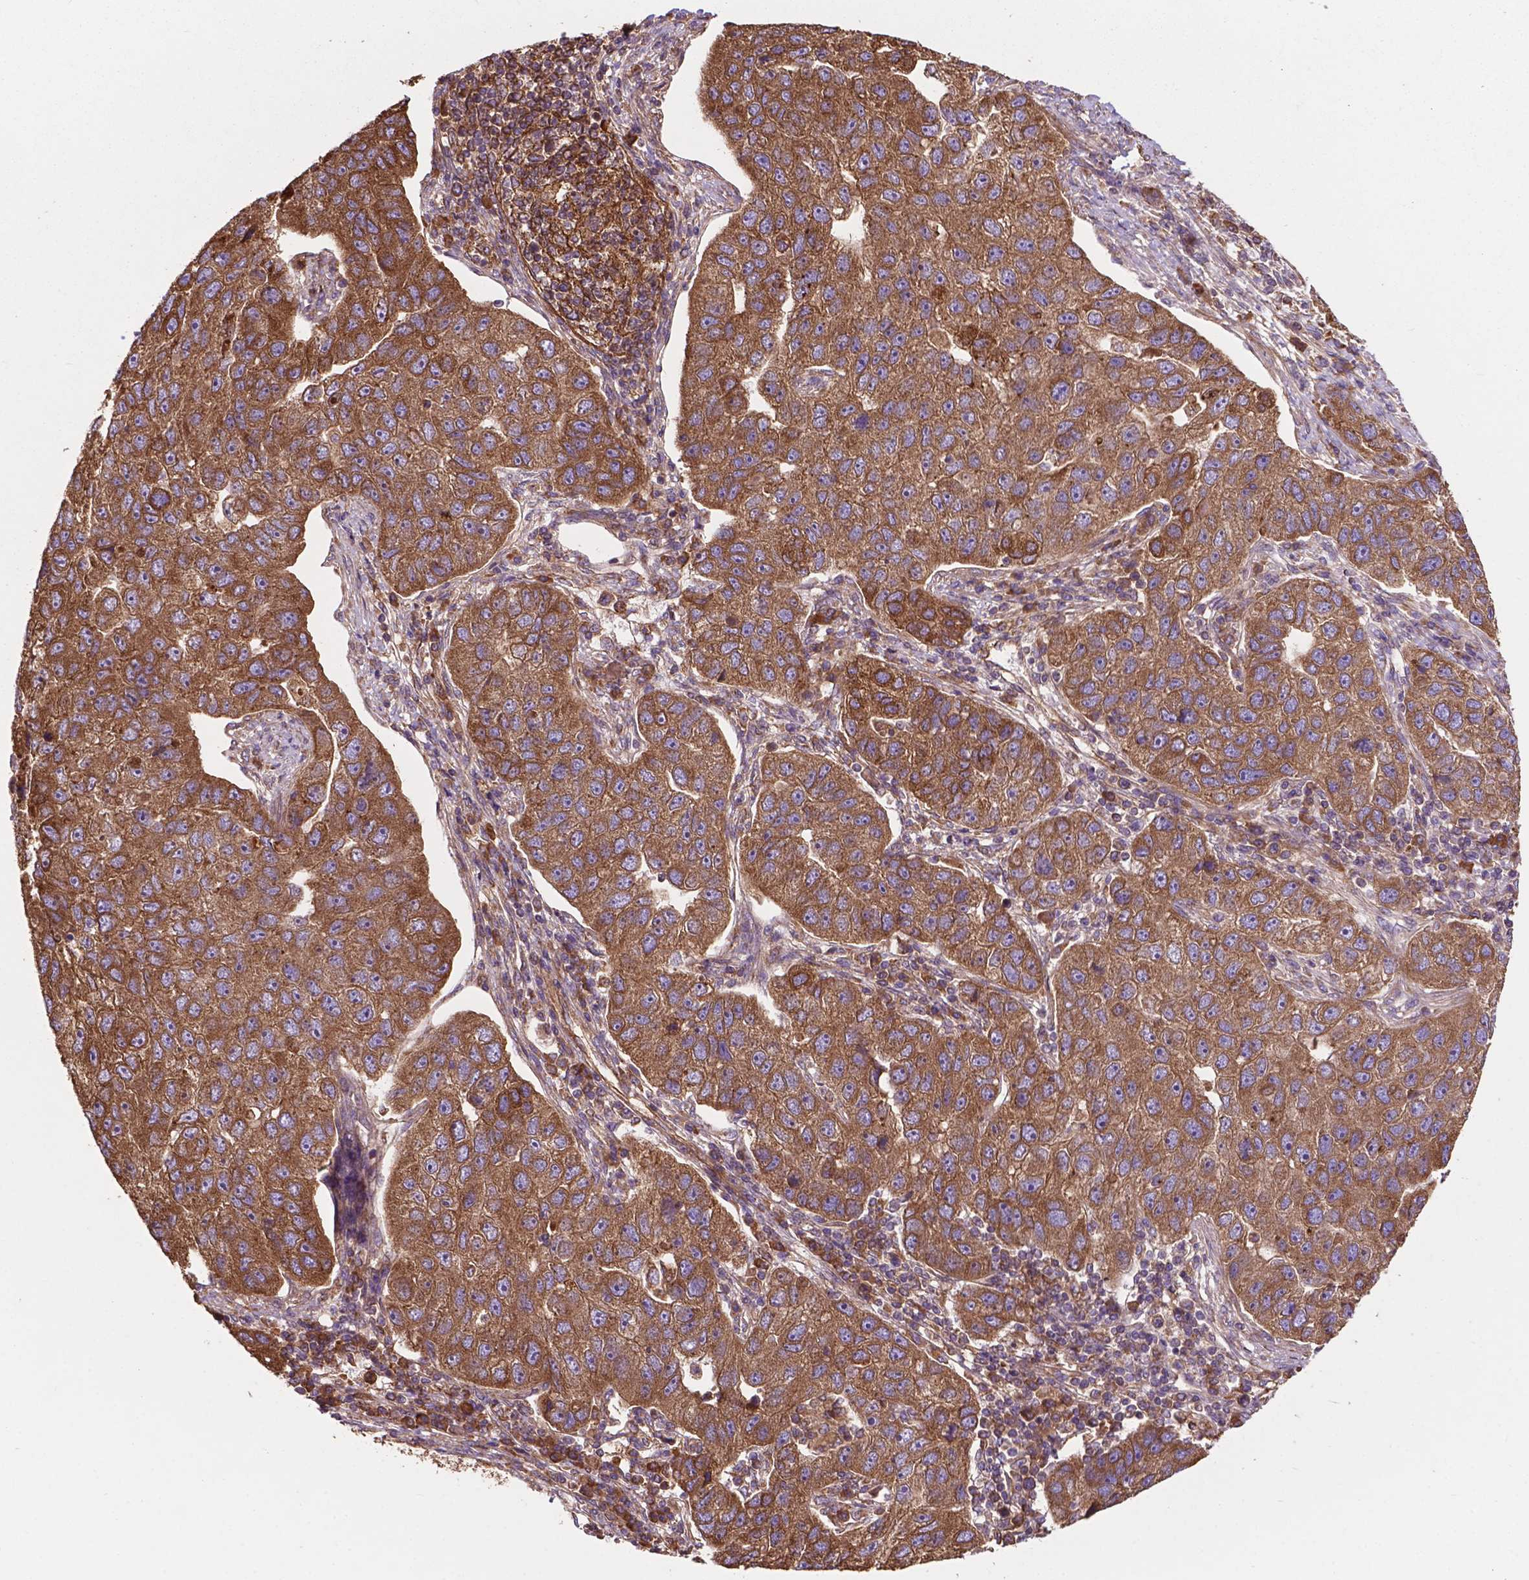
{"staining": {"intensity": "moderate", "quantity": ">75%", "location": "cytoplasmic/membranous"}, "tissue": "pancreatic cancer", "cell_type": "Tumor cells", "image_type": "cancer", "snomed": [{"axis": "morphology", "description": "Adenocarcinoma, NOS"}, {"axis": "topography", "description": "Pancreas"}], "caption": "There is medium levels of moderate cytoplasmic/membranous expression in tumor cells of pancreatic cancer (adenocarcinoma), as demonstrated by immunohistochemical staining (brown color).", "gene": "CCDC71L", "patient": {"sex": "female", "age": 61}}